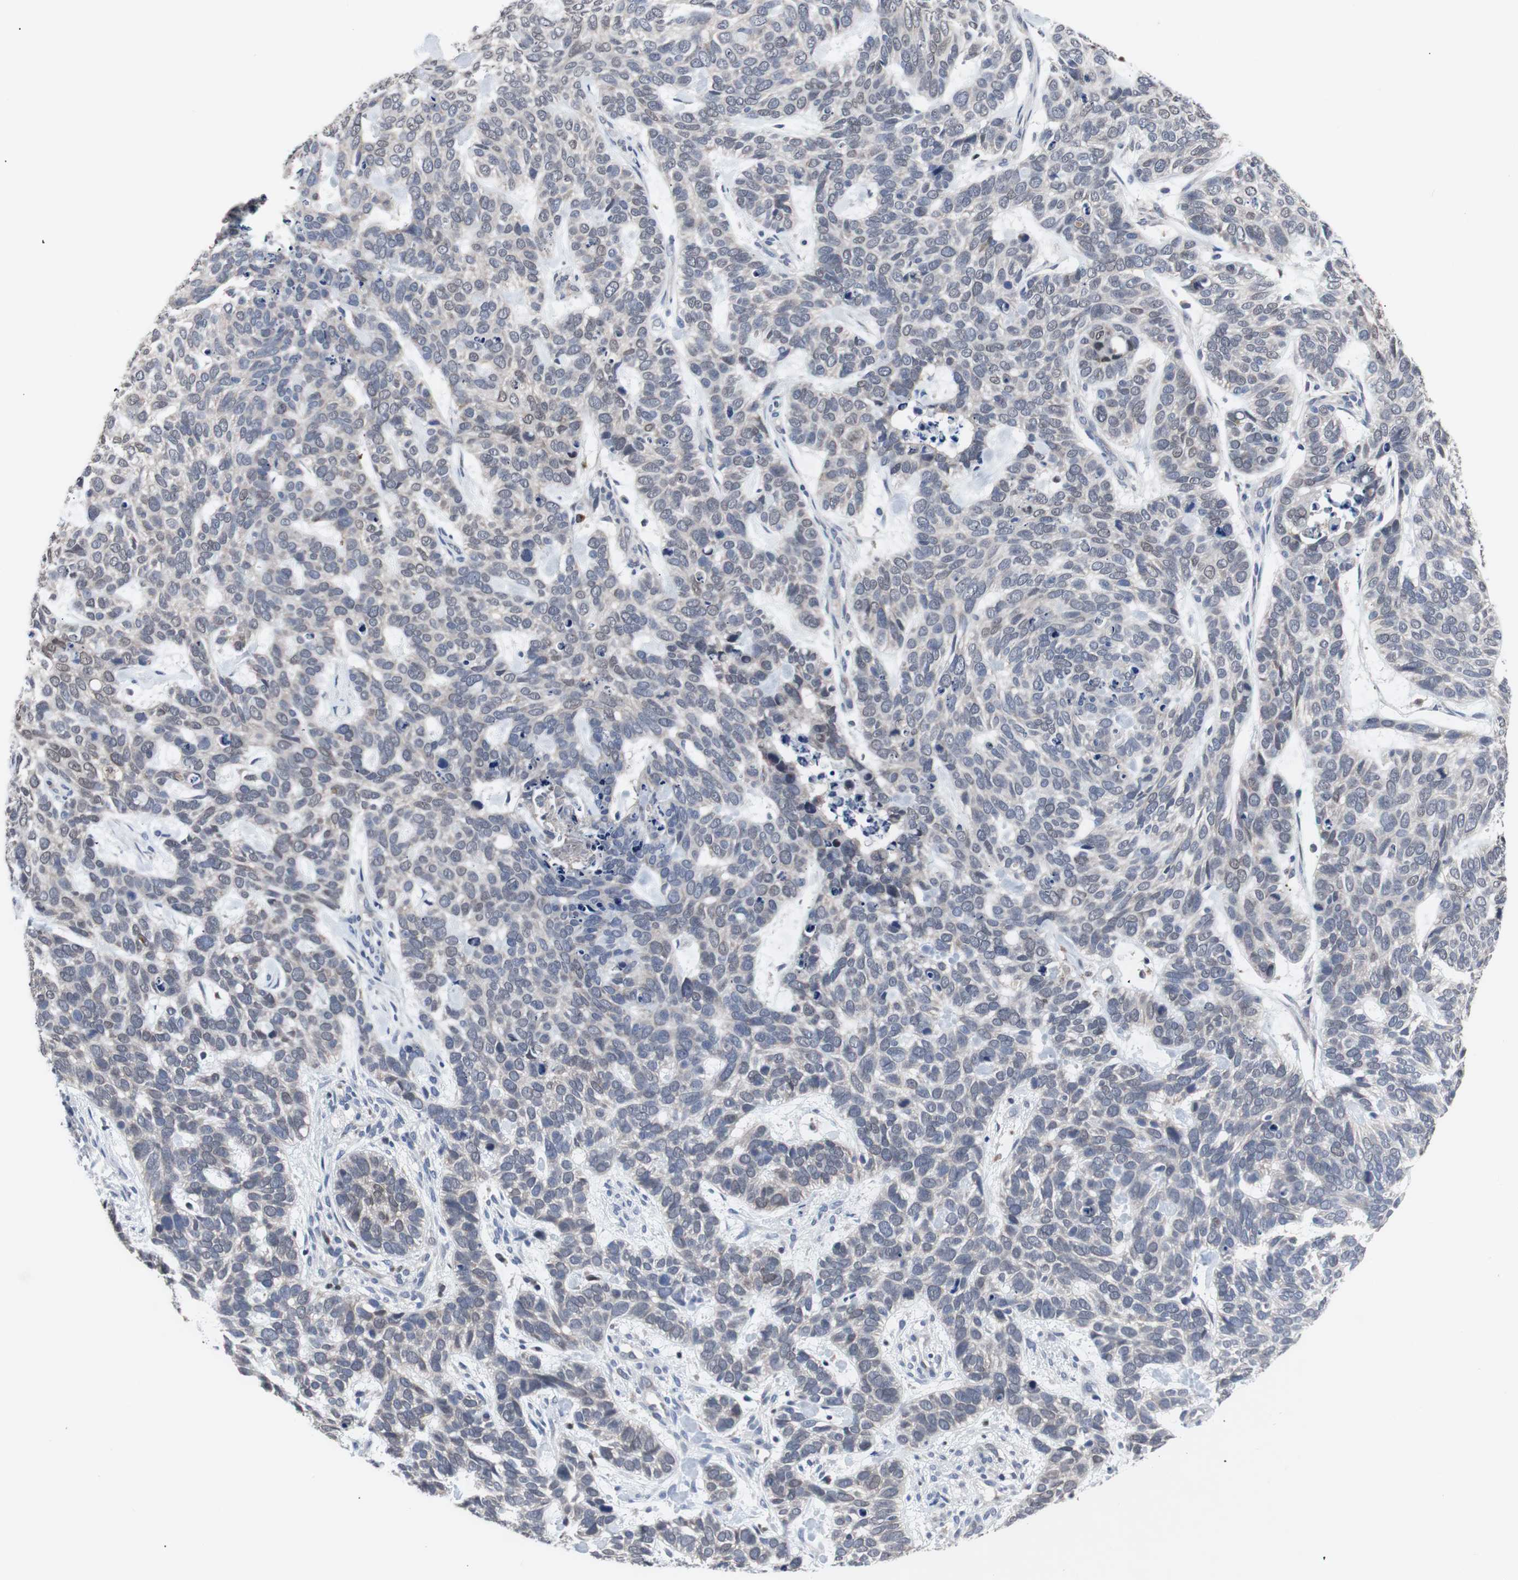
{"staining": {"intensity": "negative", "quantity": "none", "location": "none"}, "tissue": "skin cancer", "cell_type": "Tumor cells", "image_type": "cancer", "snomed": [{"axis": "morphology", "description": "Basal cell carcinoma"}, {"axis": "topography", "description": "Skin"}], "caption": "IHC image of neoplastic tissue: skin basal cell carcinoma stained with DAB (3,3'-diaminobenzidine) demonstrates no significant protein staining in tumor cells.", "gene": "RBM47", "patient": {"sex": "male", "age": 87}}